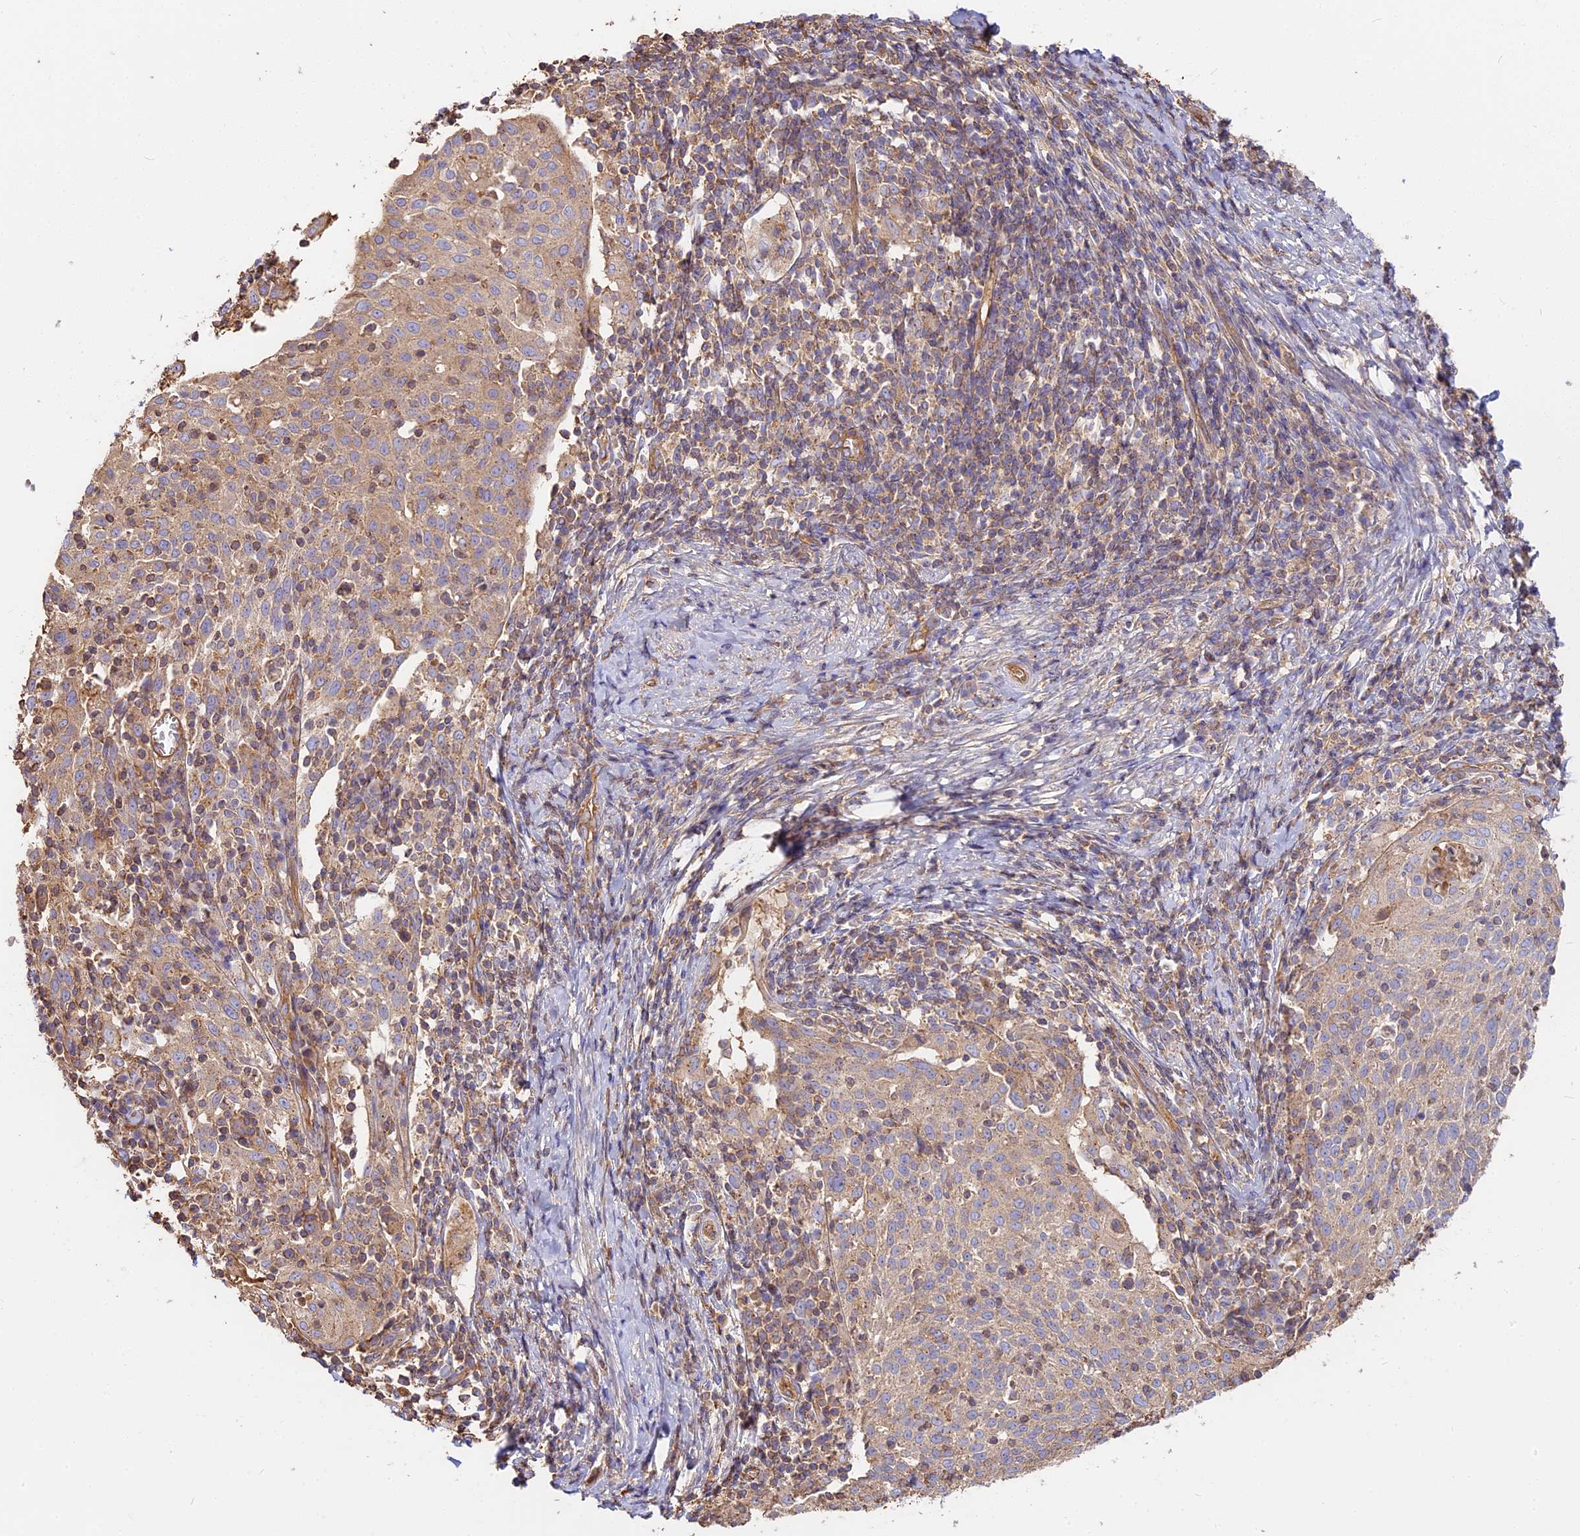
{"staining": {"intensity": "weak", "quantity": ">75%", "location": "cytoplasmic/membranous"}, "tissue": "cervical cancer", "cell_type": "Tumor cells", "image_type": "cancer", "snomed": [{"axis": "morphology", "description": "Squamous cell carcinoma, NOS"}, {"axis": "topography", "description": "Cervix"}], "caption": "This is an image of IHC staining of cervical squamous cell carcinoma, which shows weak expression in the cytoplasmic/membranous of tumor cells.", "gene": "VPS18", "patient": {"sex": "female", "age": 52}}